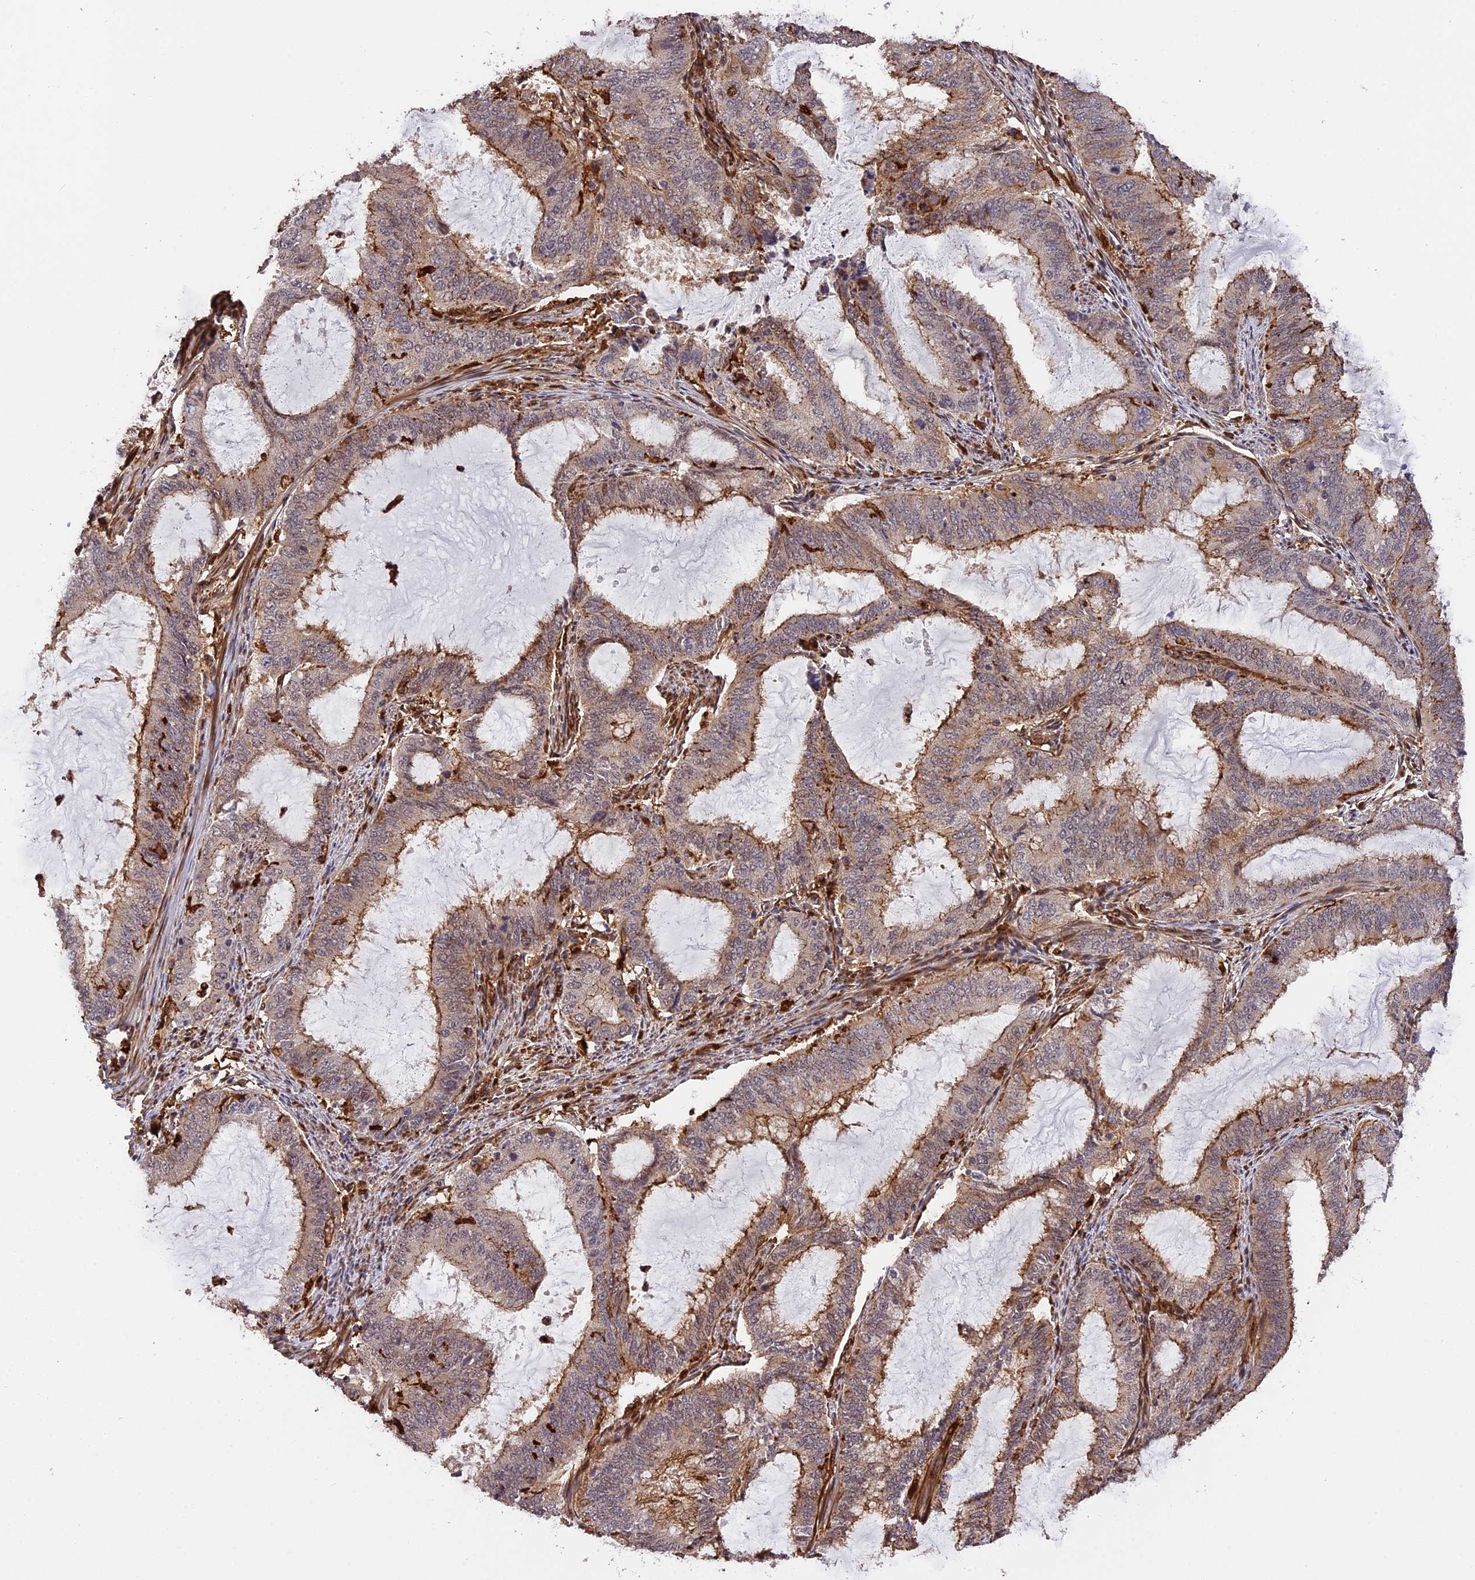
{"staining": {"intensity": "weak", "quantity": "25%-75%", "location": "cytoplasmic/membranous"}, "tissue": "endometrial cancer", "cell_type": "Tumor cells", "image_type": "cancer", "snomed": [{"axis": "morphology", "description": "Adenocarcinoma, NOS"}, {"axis": "topography", "description": "Endometrium"}], "caption": "High-magnification brightfield microscopy of adenocarcinoma (endometrial) stained with DAB (brown) and counterstained with hematoxylin (blue). tumor cells exhibit weak cytoplasmic/membranous staining is present in approximately25%-75% of cells.", "gene": "HERPUD1", "patient": {"sex": "female", "age": 51}}